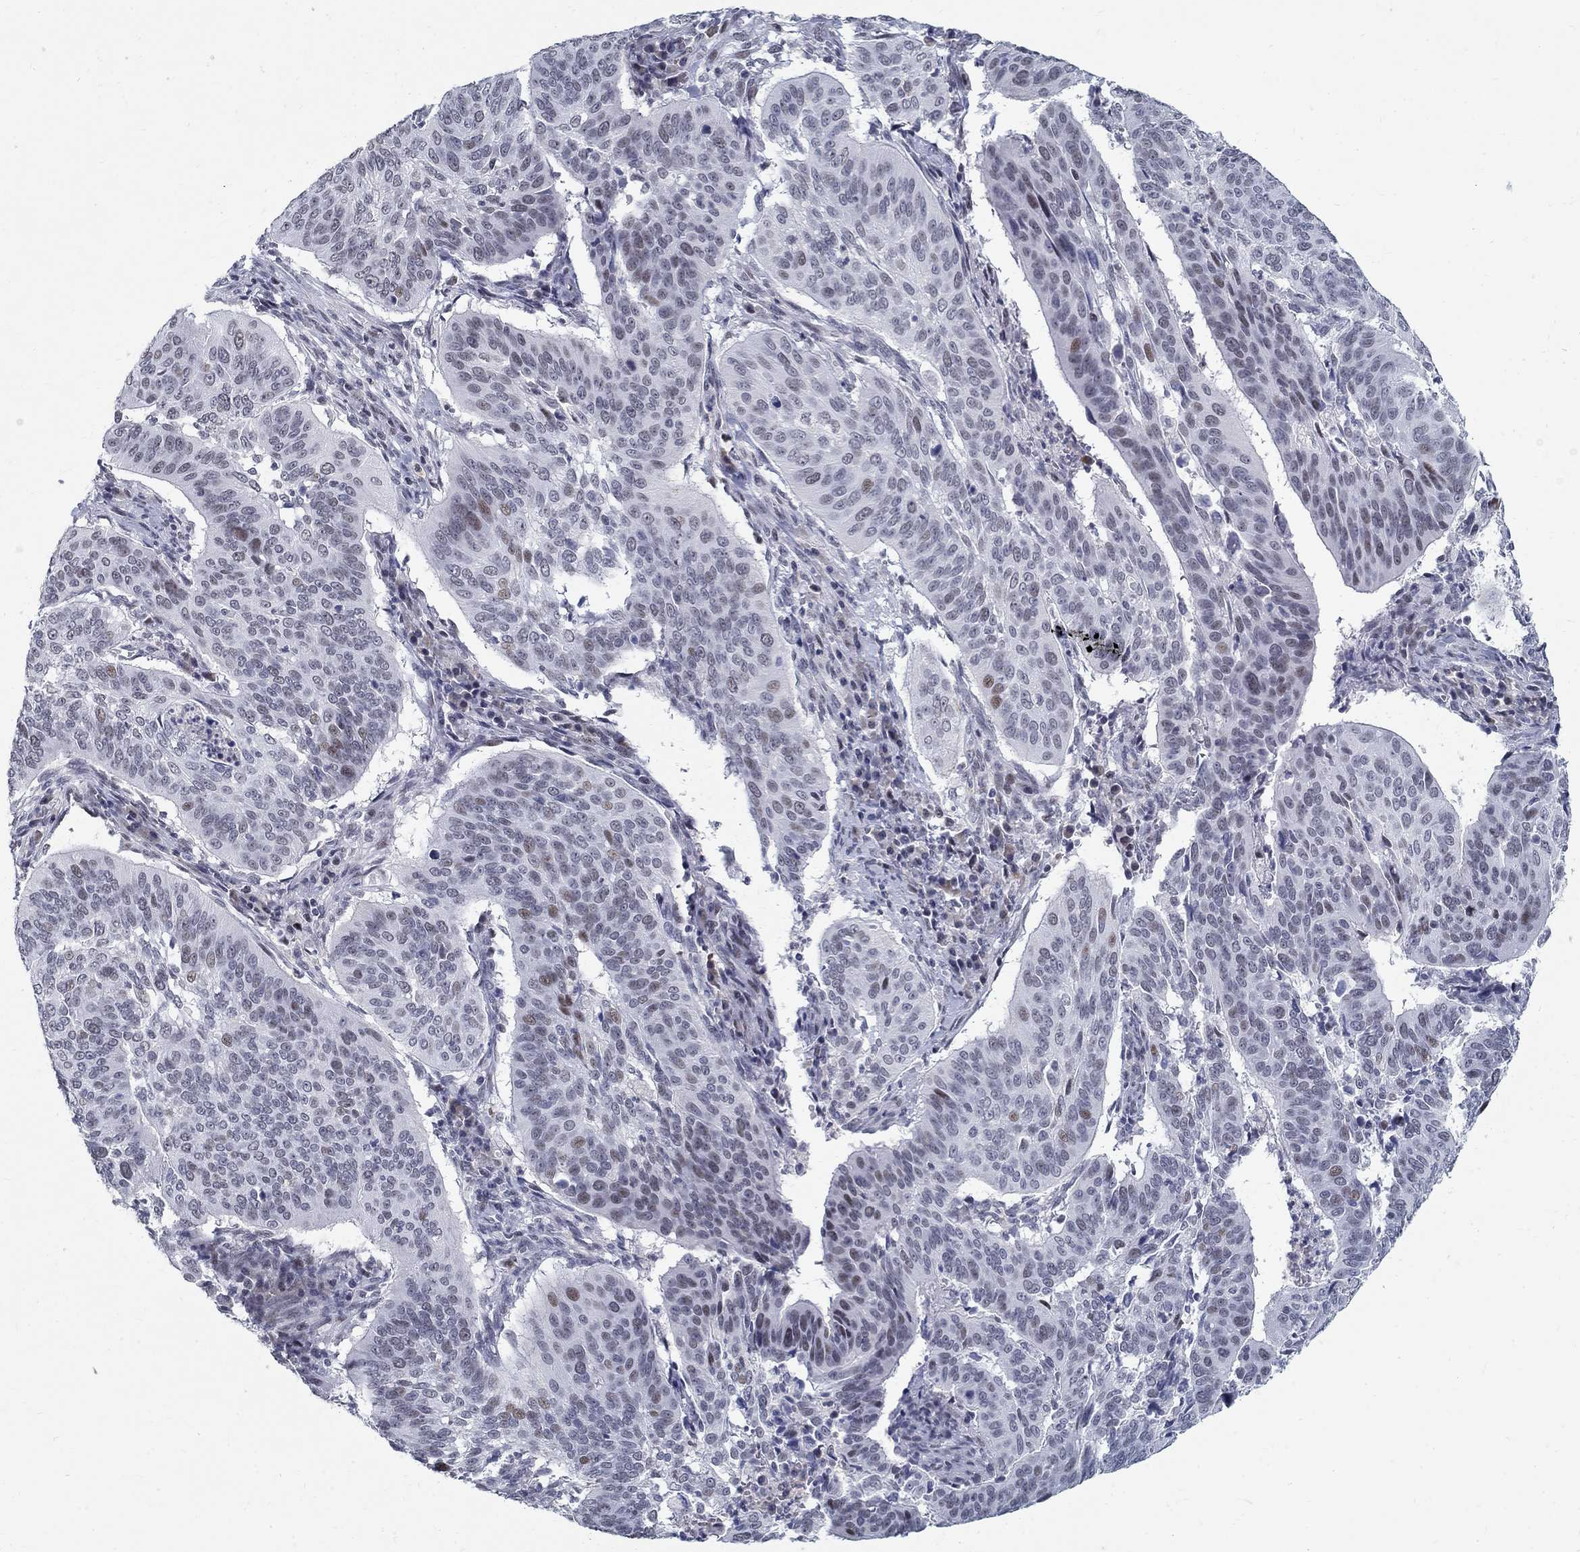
{"staining": {"intensity": "moderate", "quantity": "<25%", "location": "nuclear"}, "tissue": "cervical cancer", "cell_type": "Tumor cells", "image_type": "cancer", "snomed": [{"axis": "morphology", "description": "Normal tissue, NOS"}, {"axis": "morphology", "description": "Squamous cell carcinoma, NOS"}, {"axis": "topography", "description": "Cervix"}], "caption": "Moderate nuclear protein staining is seen in approximately <25% of tumor cells in squamous cell carcinoma (cervical).", "gene": "BHLHE22", "patient": {"sex": "female", "age": 39}}